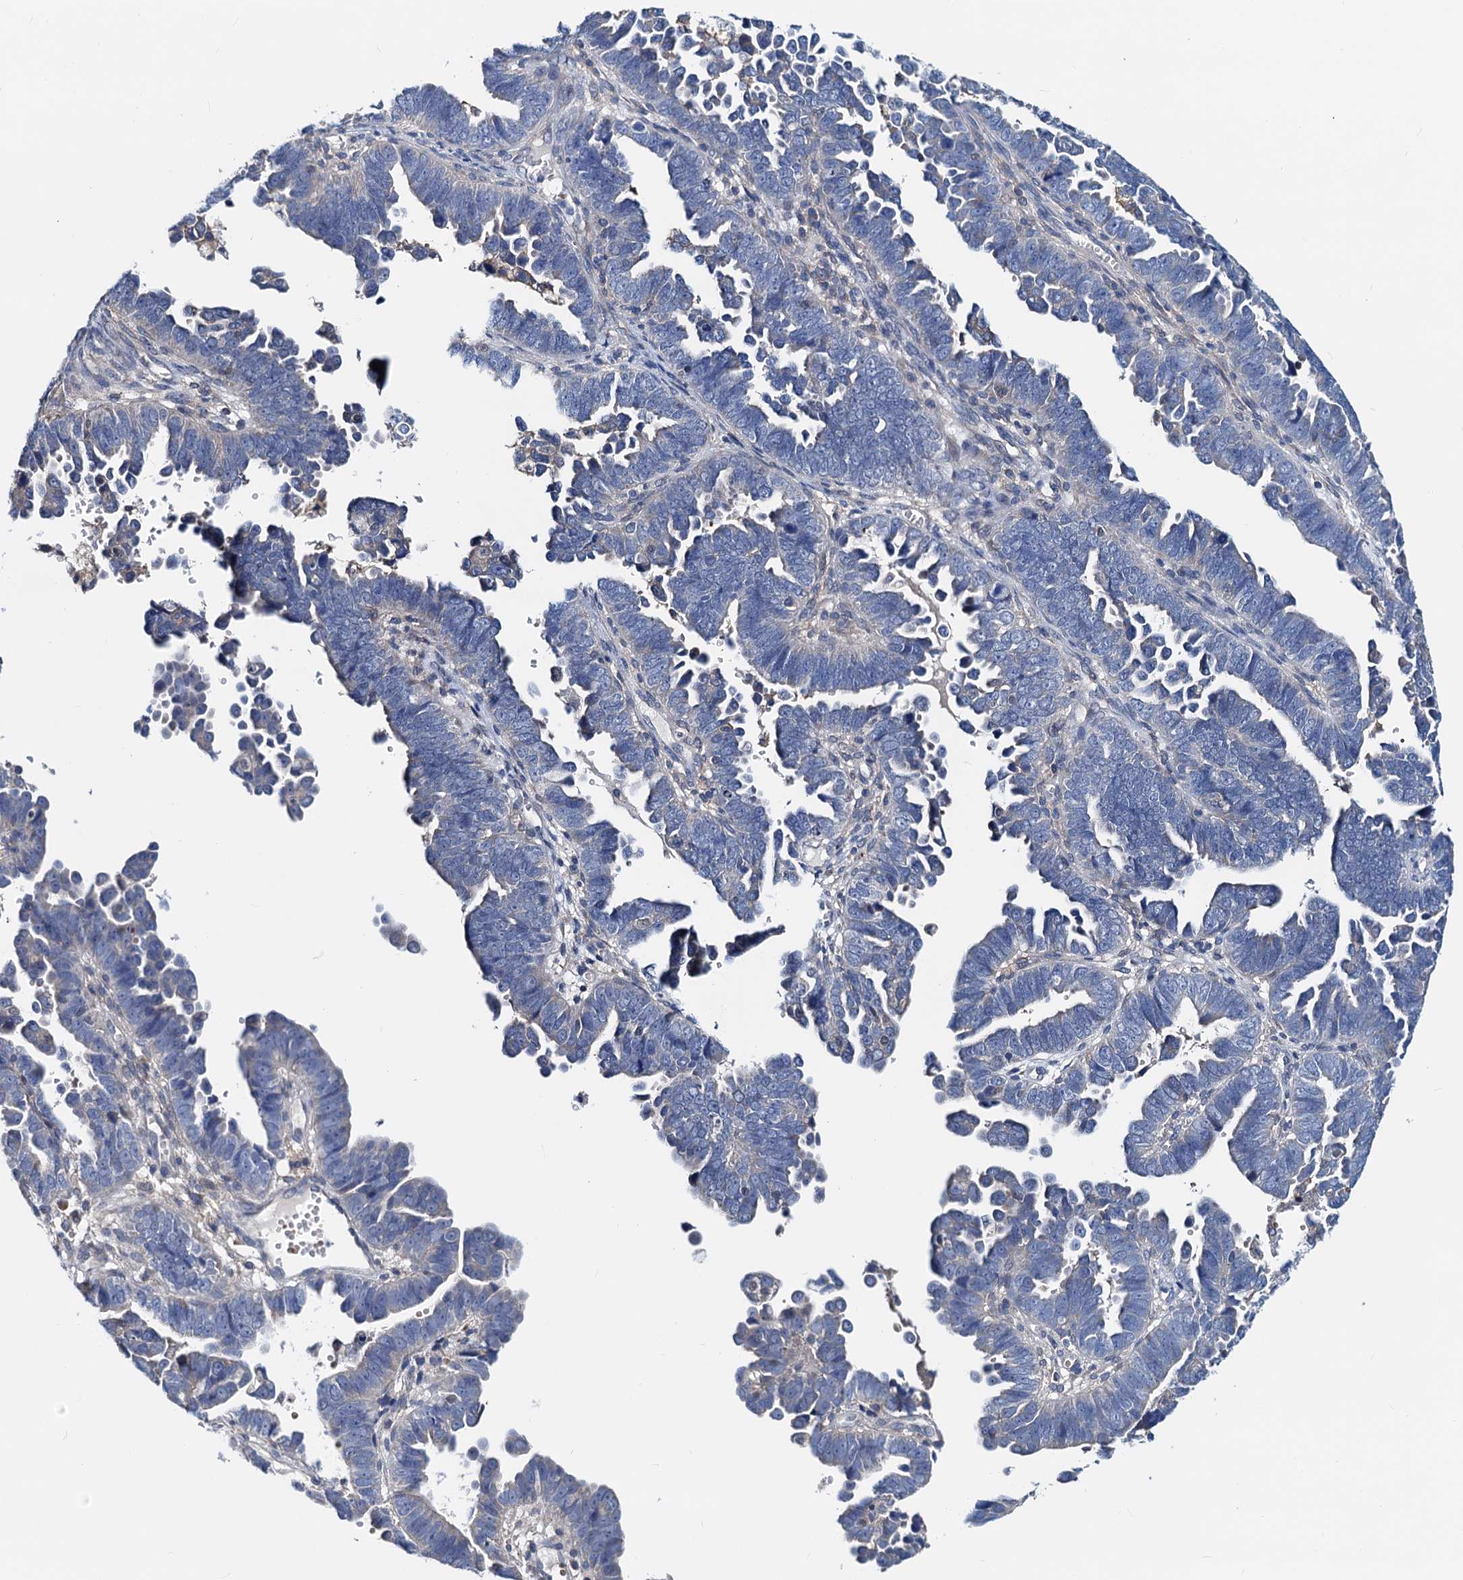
{"staining": {"intensity": "negative", "quantity": "none", "location": "none"}, "tissue": "endometrial cancer", "cell_type": "Tumor cells", "image_type": "cancer", "snomed": [{"axis": "morphology", "description": "Adenocarcinoma, NOS"}, {"axis": "topography", "description": "Endometrium"}], "caption": "Immunohistochemical staining of human endometrial cancer shows no significant staining in tumor cells.", "gene": "GCOM1", "patient": {"sex": "female", "age": 75}}